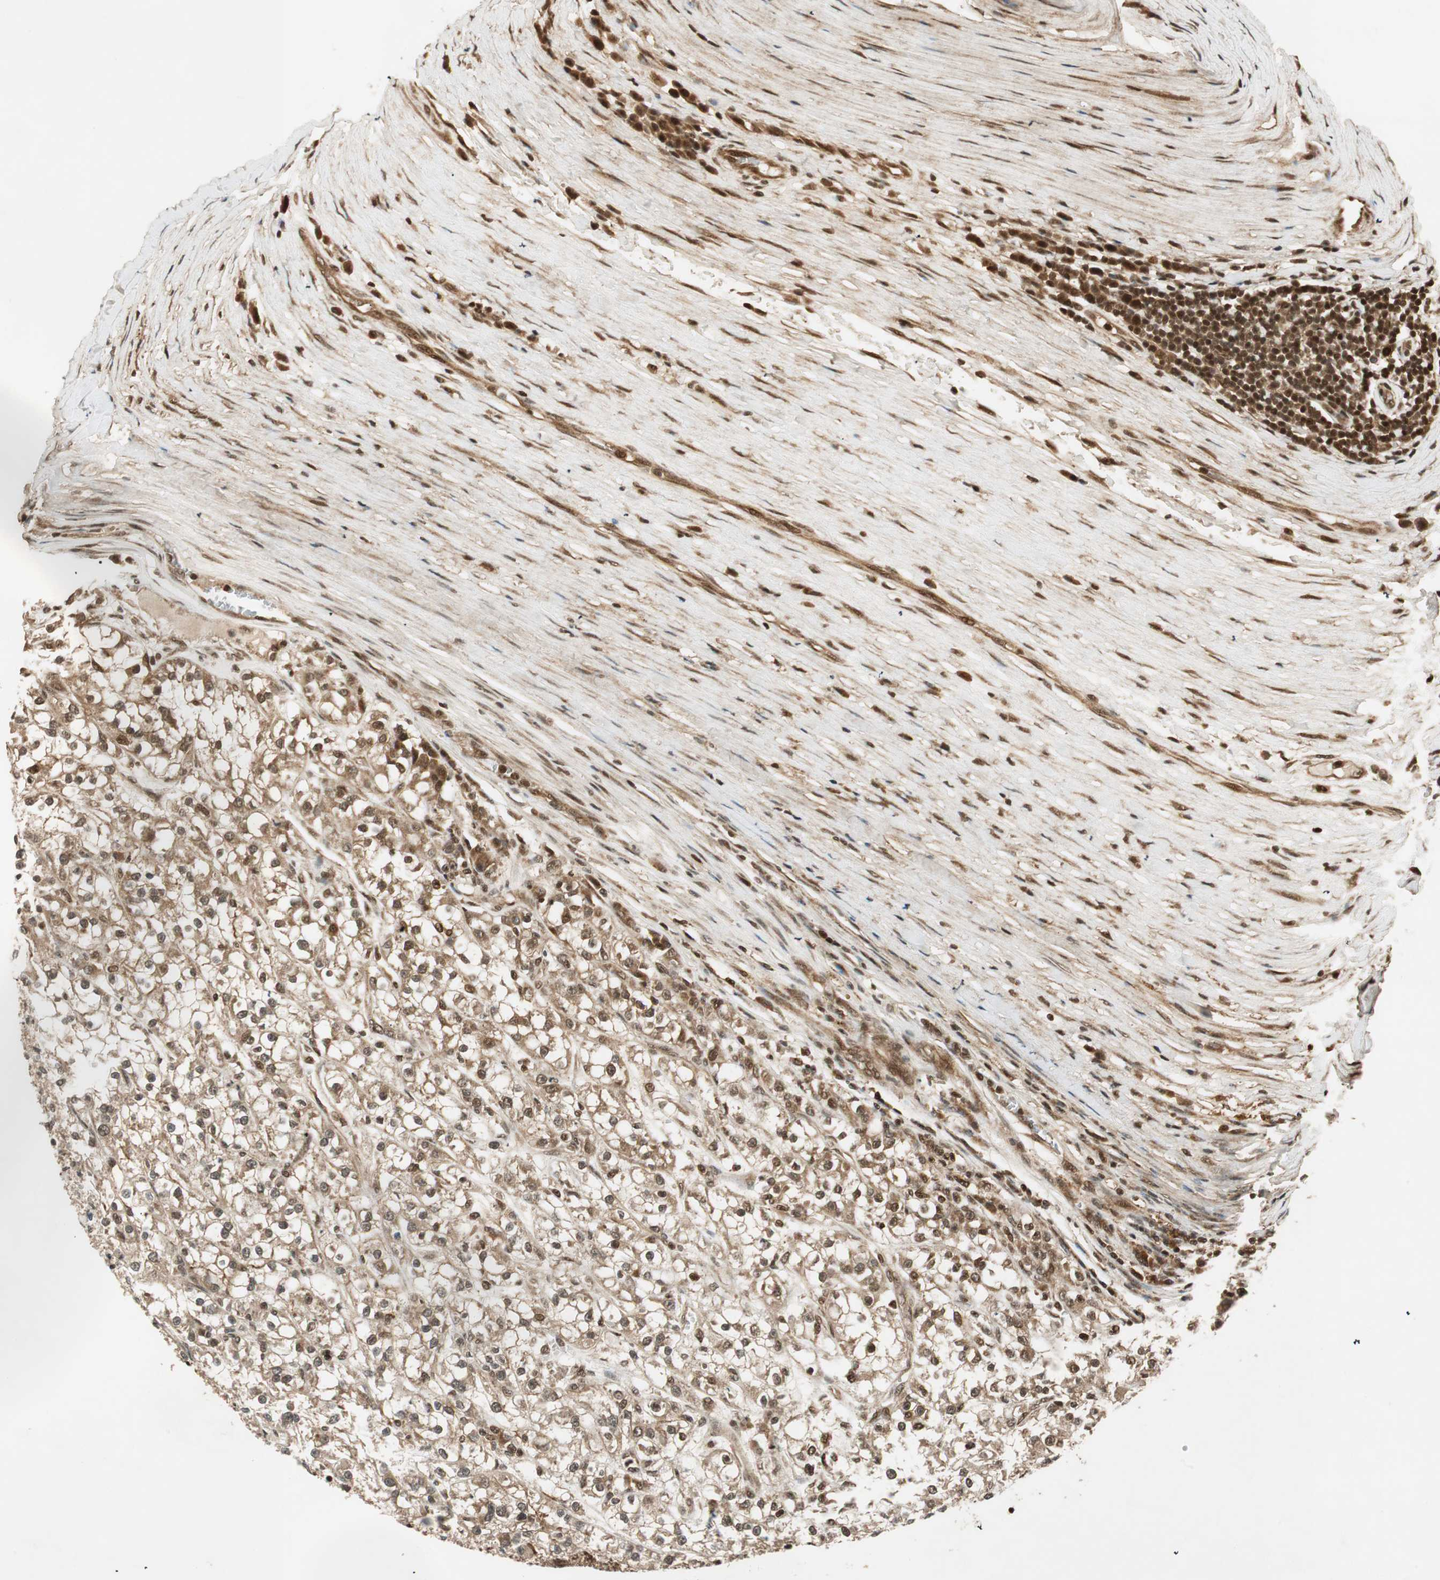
{"staining": {"intensity": "moderate", "quantity": ">75%", "location": "cytoplasmic/membranous,nuclear"}, "tissue": "renal cancer", "cell_type": "Tumor cells", "image_type": "cancer", "snomed": [{"axis": "morphology", "description": "Adenocarcinoma, NOS"}, {"axis": "topography", "description": "Kidney"}], "caption": "Adenocarcinoma (renal) stained with a protein marker exhibits moderate staining in tumor cells.", "gene": "RPA3", "patient": {"sex": "female", "age": 52}}